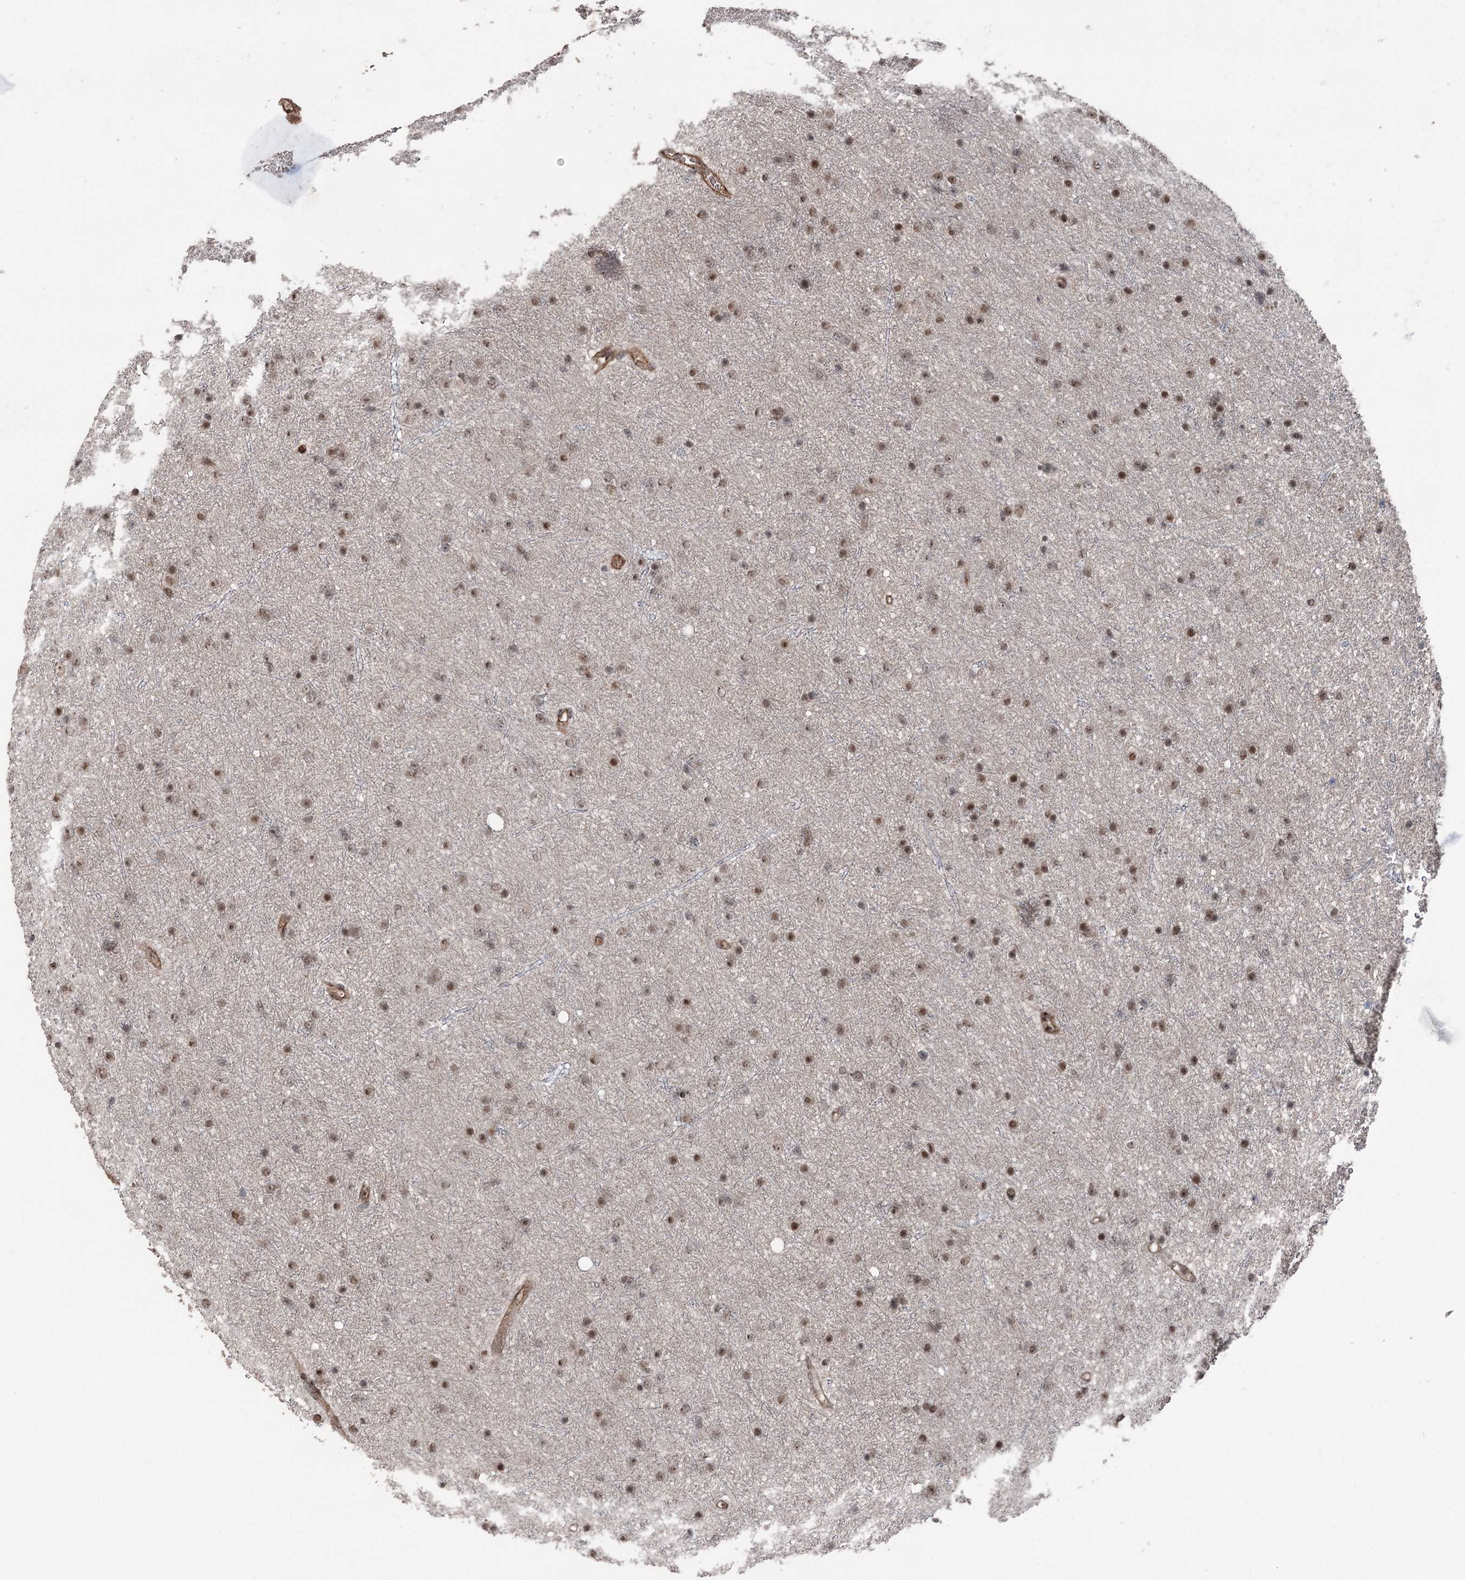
{"staining": {"intensity": "moderate", "quantity": ">75%", "location": "nuclear"}, "tissue": "glioma", "cell_type": "Tumor cells", "image_type": "cancer", "snomed": [{"axis": "morphology", "description": "Glioma, malignant, Low grade"}, {"axis": "topography", "description": "Cerebral cortex"}], "caption": "An immunohistochemistry (IHC) photomicrograph of neoplastic tissue is shown. Protein staining in brown shows moderate nuclear positivity in malignant low-grade glioma within tumor cells.", "gene": "CCDC82", "patient": {"sex": "female", "age": 39}}